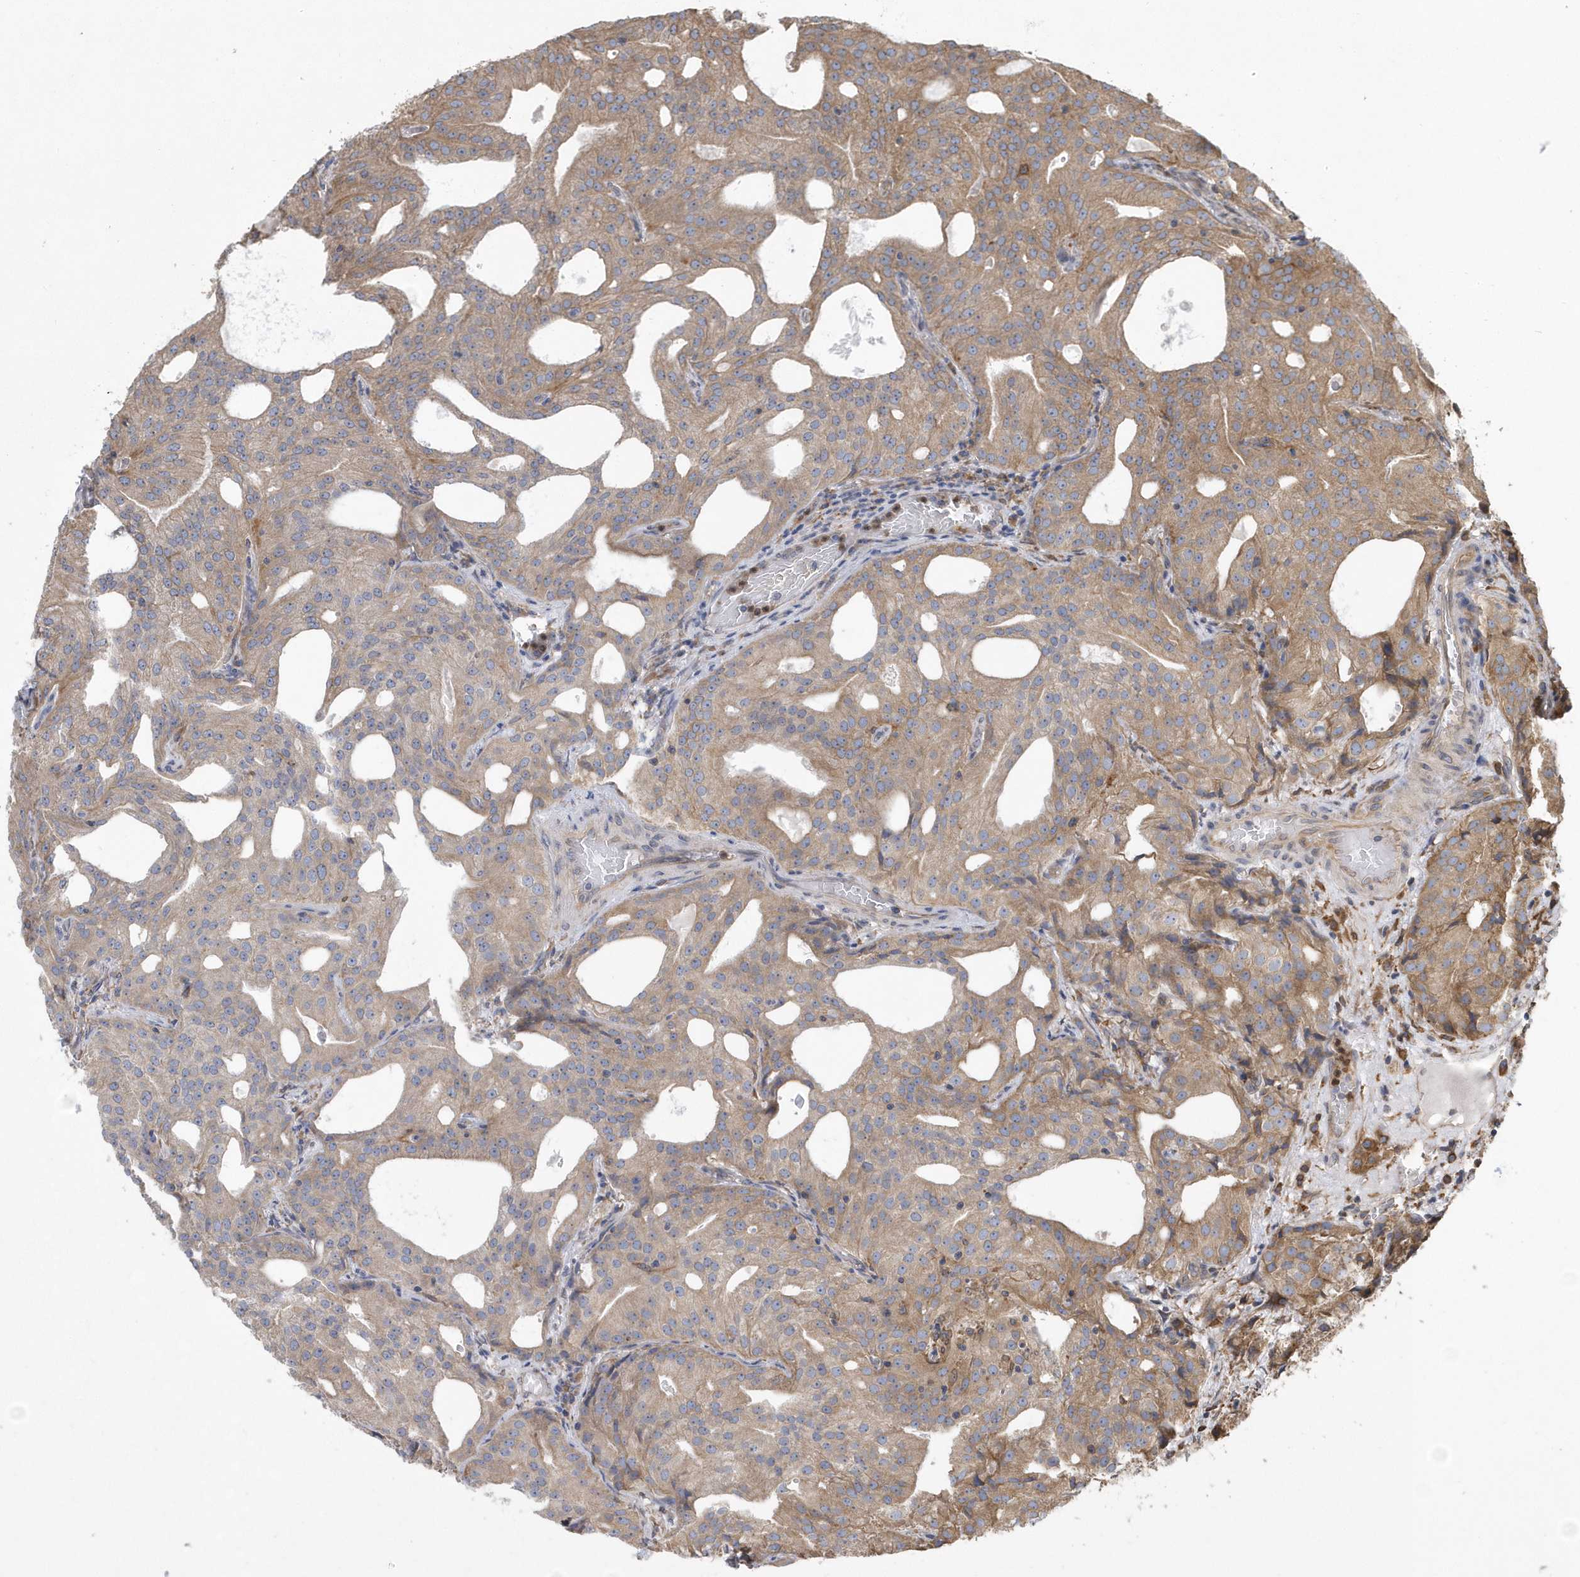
{"staining": {"intensity": "weak", "quantity": "25%-75%", "location": "cytoplasmic/membranous"}, "tissue": "prostate cancer", "cell_type": "Tumor cells", "image_type": "cancer", "snomed": [{"axis": "morphology", "description": "Adenocarcinoma, Medium grade"}, {"axis": "topography", "description": "Prostate"}], "caption": "Approximately 25%-75% of tumor cells in human prostate cancer exhibit weak cytoplasmic/membranous protein staining as visualized by brown immunohistochemical staining.", "gene": "VAMP7", "patient": {"sex": "male", "age": 88}}